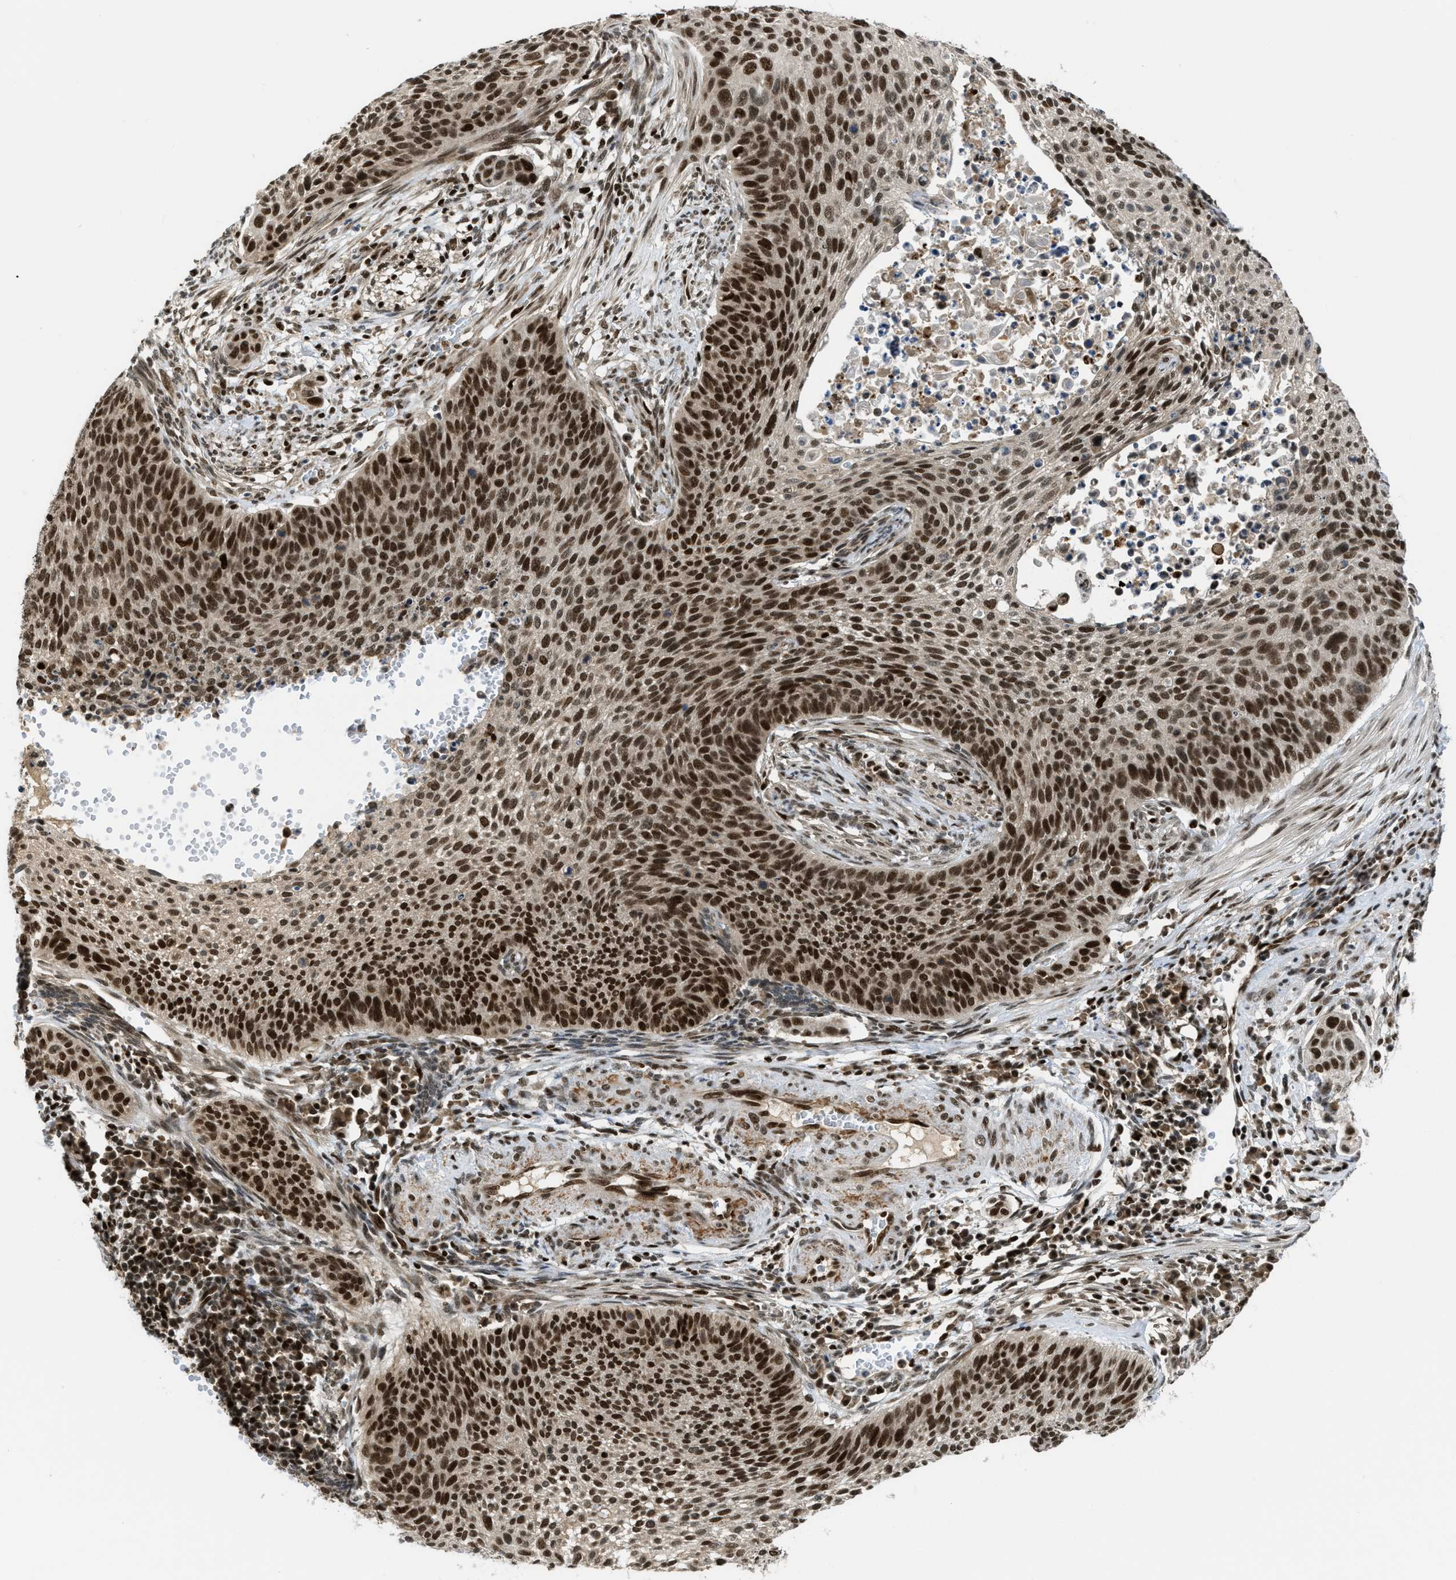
{"staining": {"intensity": "strong", "quantity": ">75%", "location": "nuclear"}, "tissue": "cervical cancer", "cell_type": "Tumor cells", "image_type": "cancer", "snomed": [{"axis": "morphology", "description": "Squamous cell carcinoma, NOS"}, {"axis": "topography", "description": "Cervix"}], "caption": "A histopathology image of cervical cancer (squamous cell carcinoma) stained for a protein reveals strong nuclear brown staining in tumor cells. (Stains: DAB in brown, nuclei in blue, Microscopy: brightfield microscopy at high magnification).", "gene": "RFX5", "patient": {"sex": "female", "age": 70}}